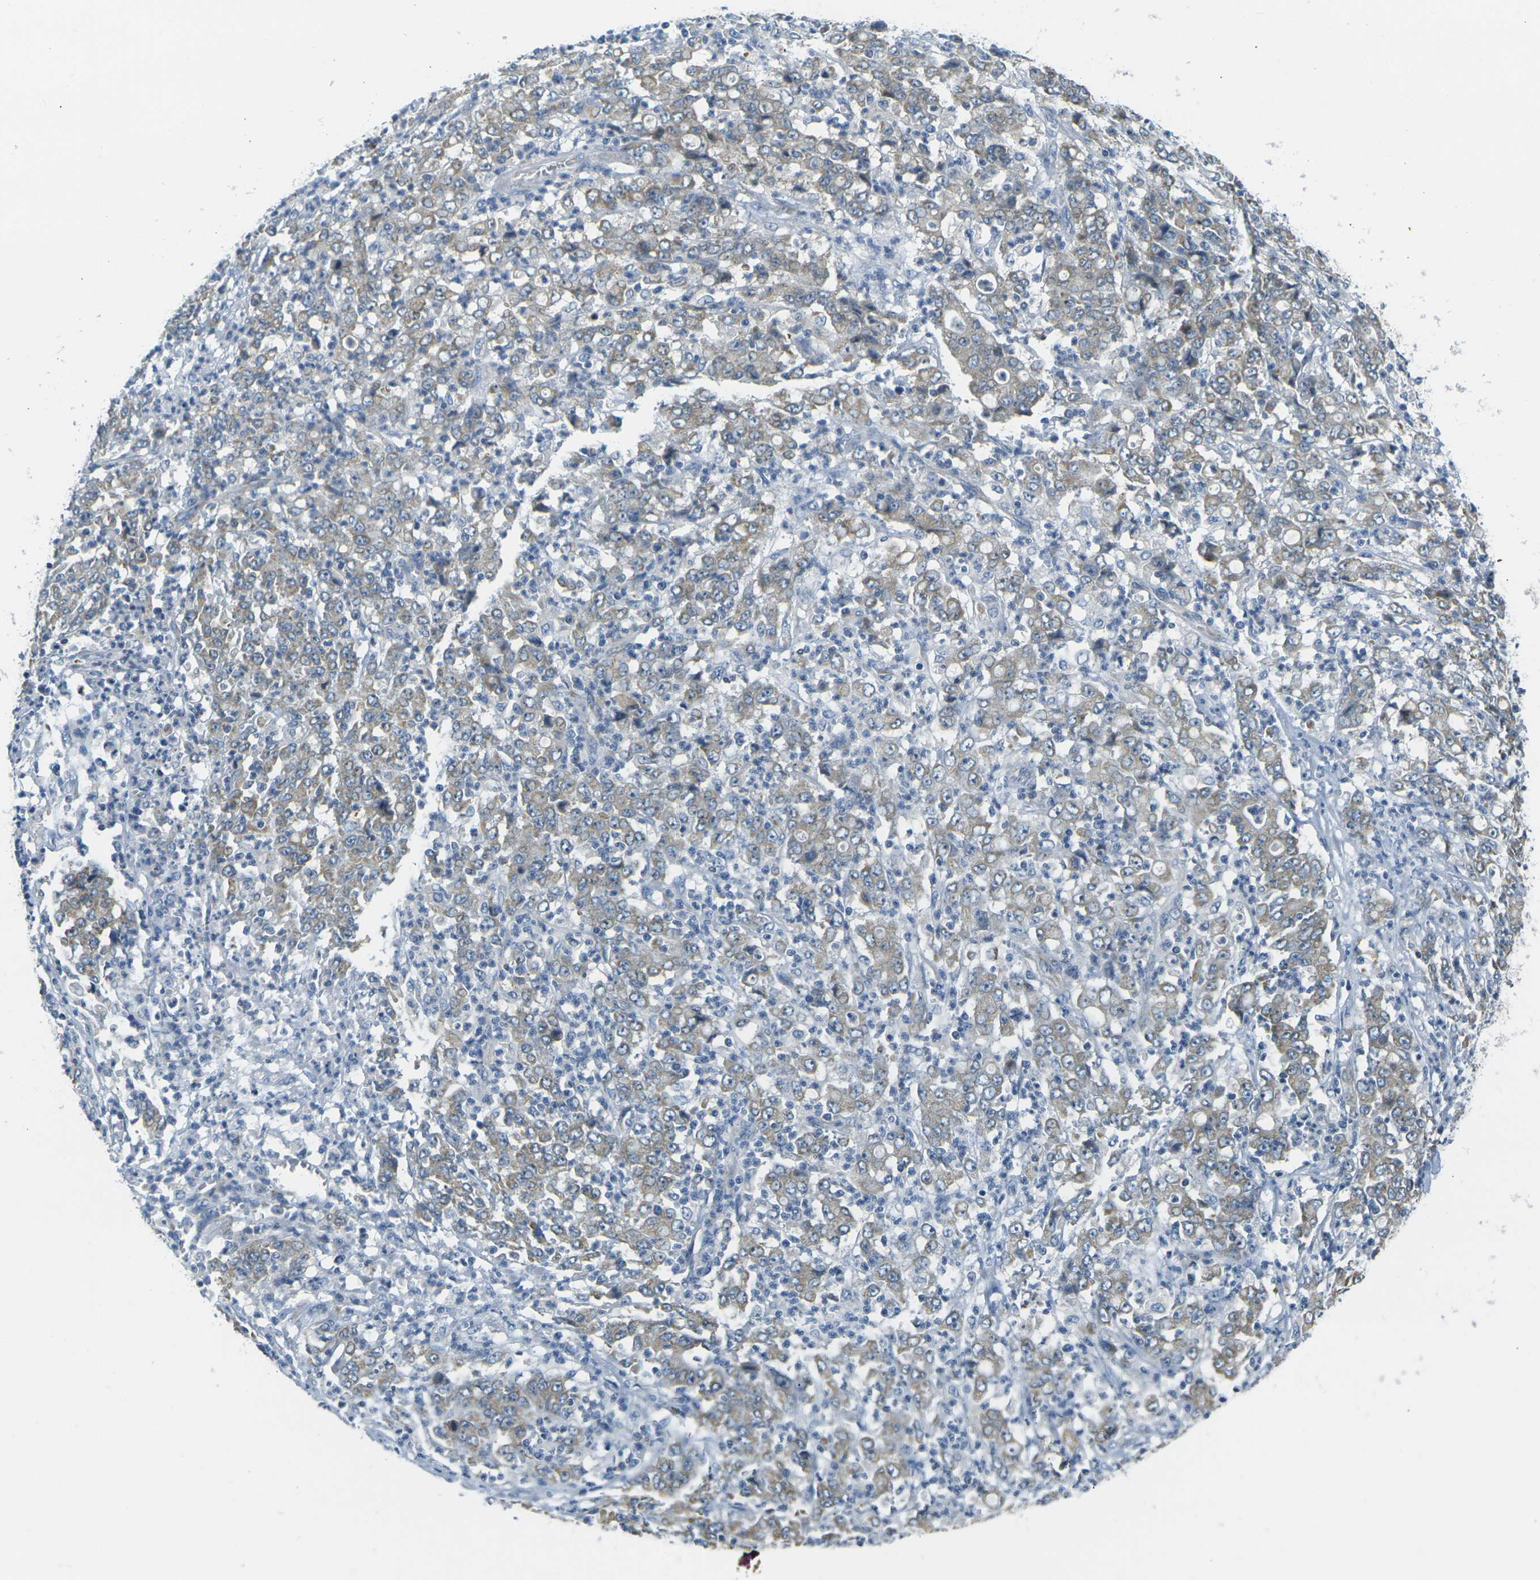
{"staining": {"intensity": "weak", "quantity": ">75%", "location": "cytoplasmic/membranous"}, "tissue": "stomach cancer", "cell_type": "Tumor cells", "image_type": "cancer", "snomed": [{"axis": "morphology", "description": "Adenocarcinoma, NOS"}, {"axis": "topography", "description": "Stomach, lower"}], "caption": "Tumor cells reveal low levels of weak cytoplasmic/membranous expression in about >75% of cells in adenocarcinoma (stomach).", "gene": "PARD6B", "patient": {"sex": "female", "age": 71}}